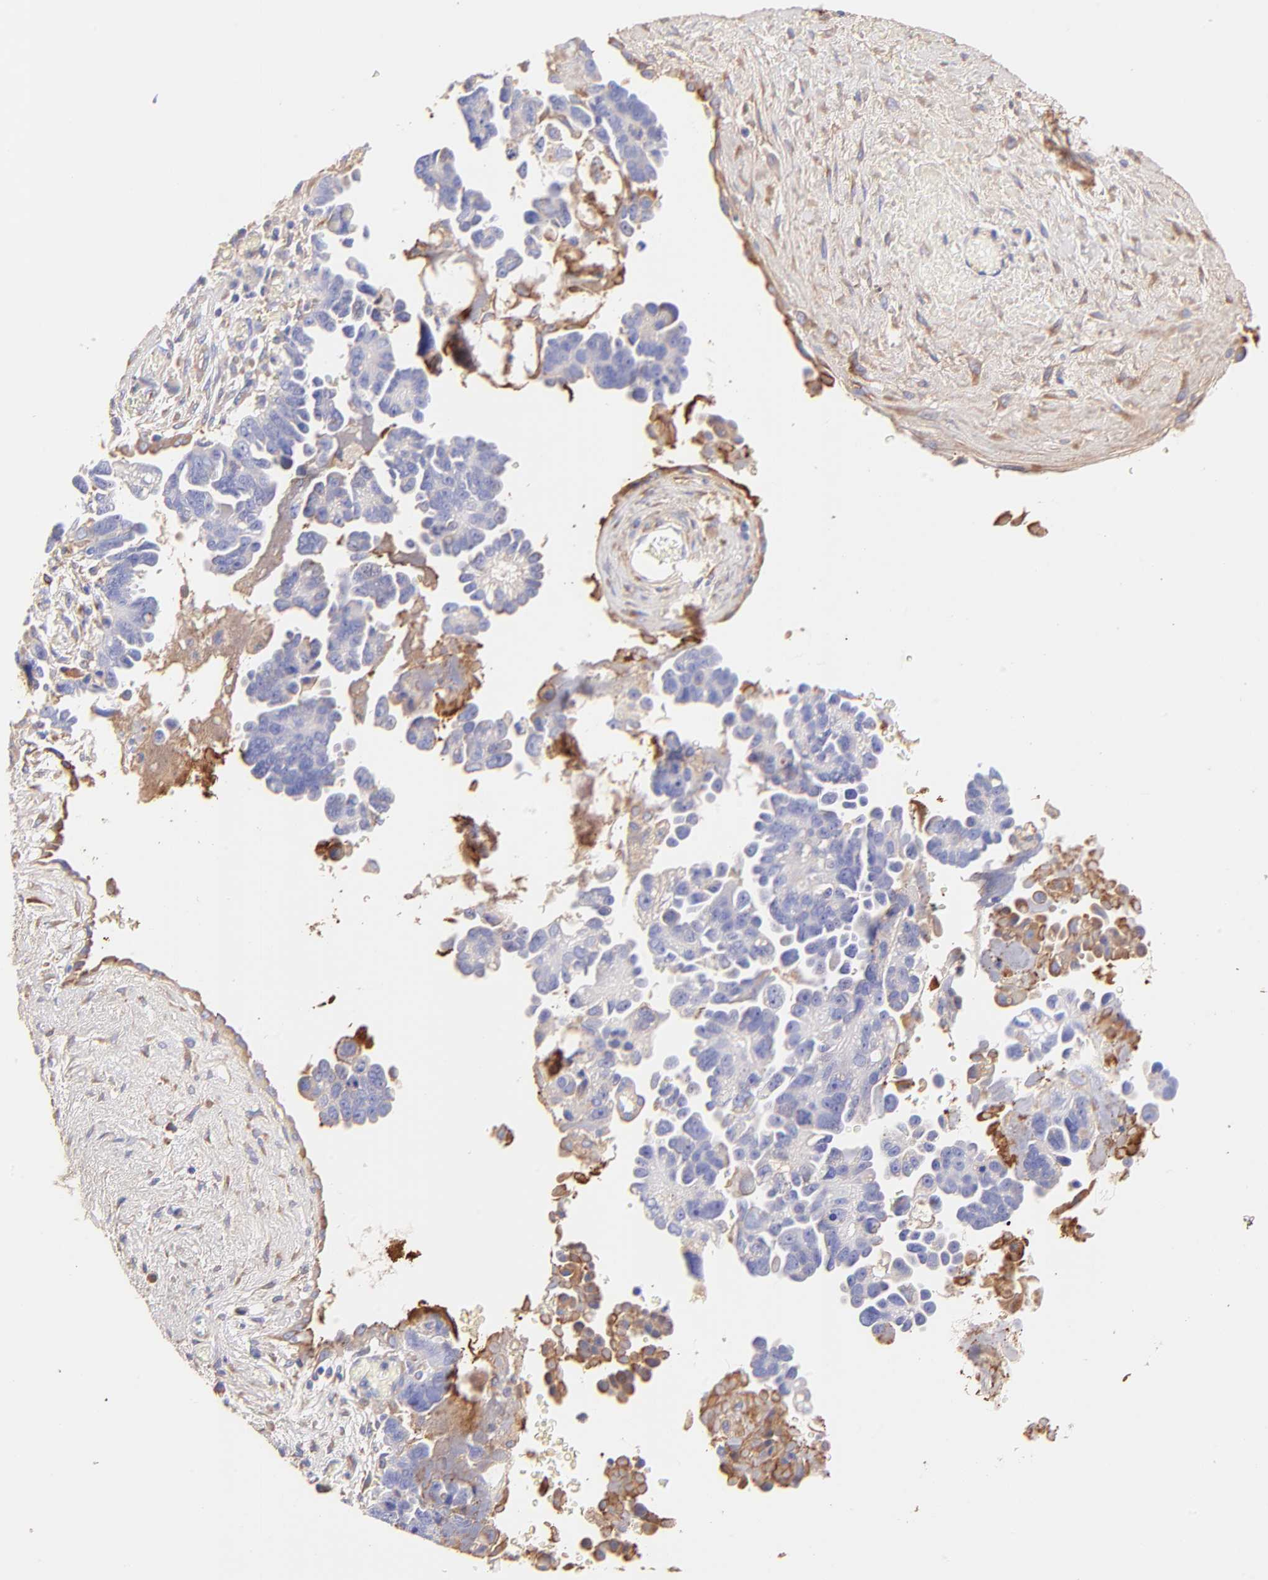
{"staining": {"intensity": "negative", "quantity": "none", "location": "none"}, "tissue": "ovarian cancer", "cell_type": "Tumor cells", "image_type": "cancer", "snomed": [{"axis": "morphology", "description": "Cystadenocarcinoma, serous, NOS"}, {"axis": "topography", "description": "Ovary"}], "caption": "There is no significant staining in tumor cells of ovarian cancer. (DAB IHC, high magnification).", "gene": "BGN", "patient": {"sex": "female", "age": 63}}